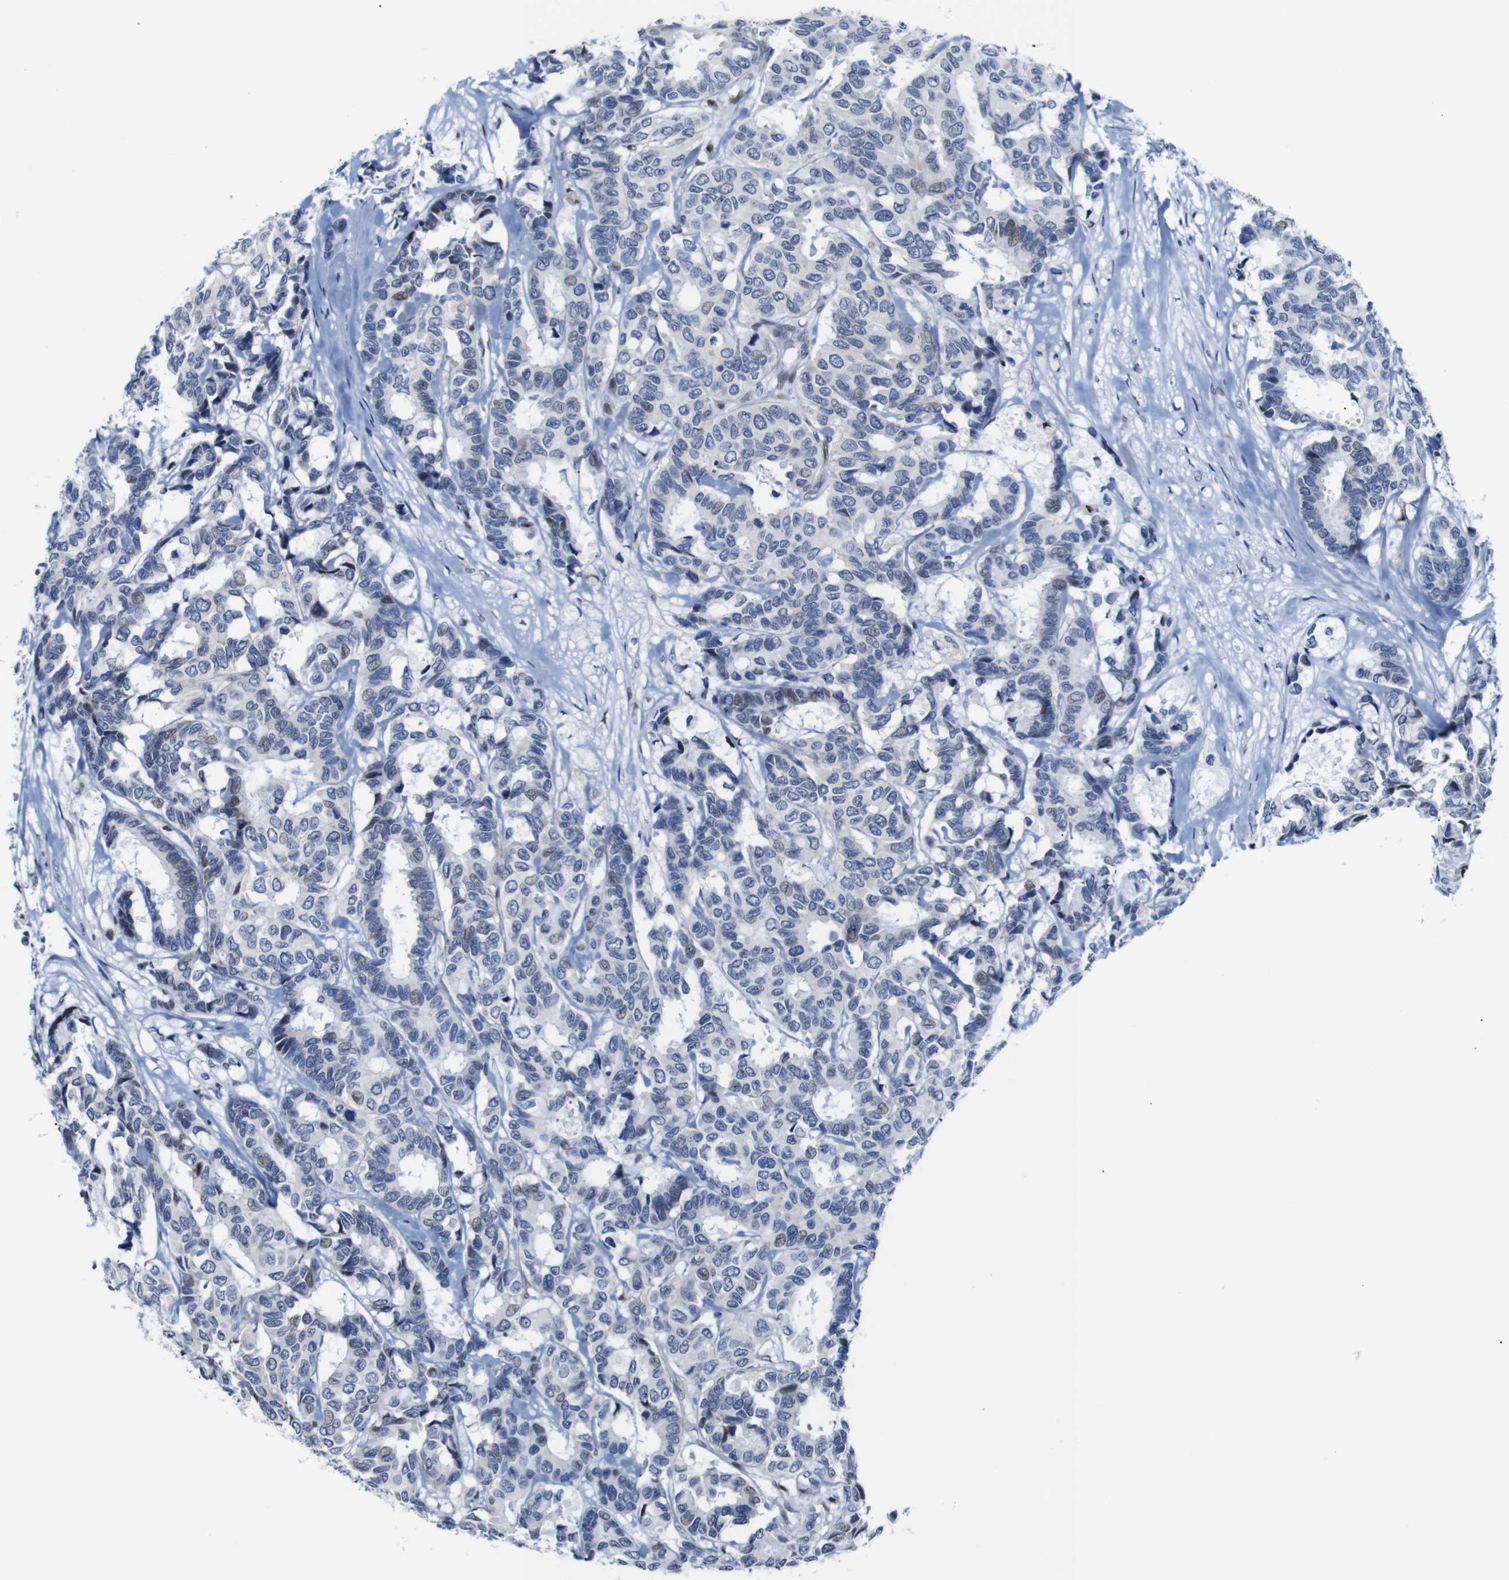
{"staining": {"intensity": "weak", "quantity": "<25%", "location": "nuclear"}, "tissue": "breast cancer", "cell_type": "Tumor cells", "image_type": "cancer", "snomed": [{"axis": "morphology", "description": "Duct carcinoma"}, {"axis": "topography", "description": "Breast"}], "caption": "This is a photomicrograph of immunohistochemistry staining of breast invasive ductal carcinoma, which shows no staining in tumor cells. Brightfield microscopy of immunohistochemistry stained with DAB (3,3'-diaminobenzidine) (brown) and hematoxylin (blue), captured at high magnification.", "gene": "GATA6", "patient": {"sex": "female", "age": 87}}